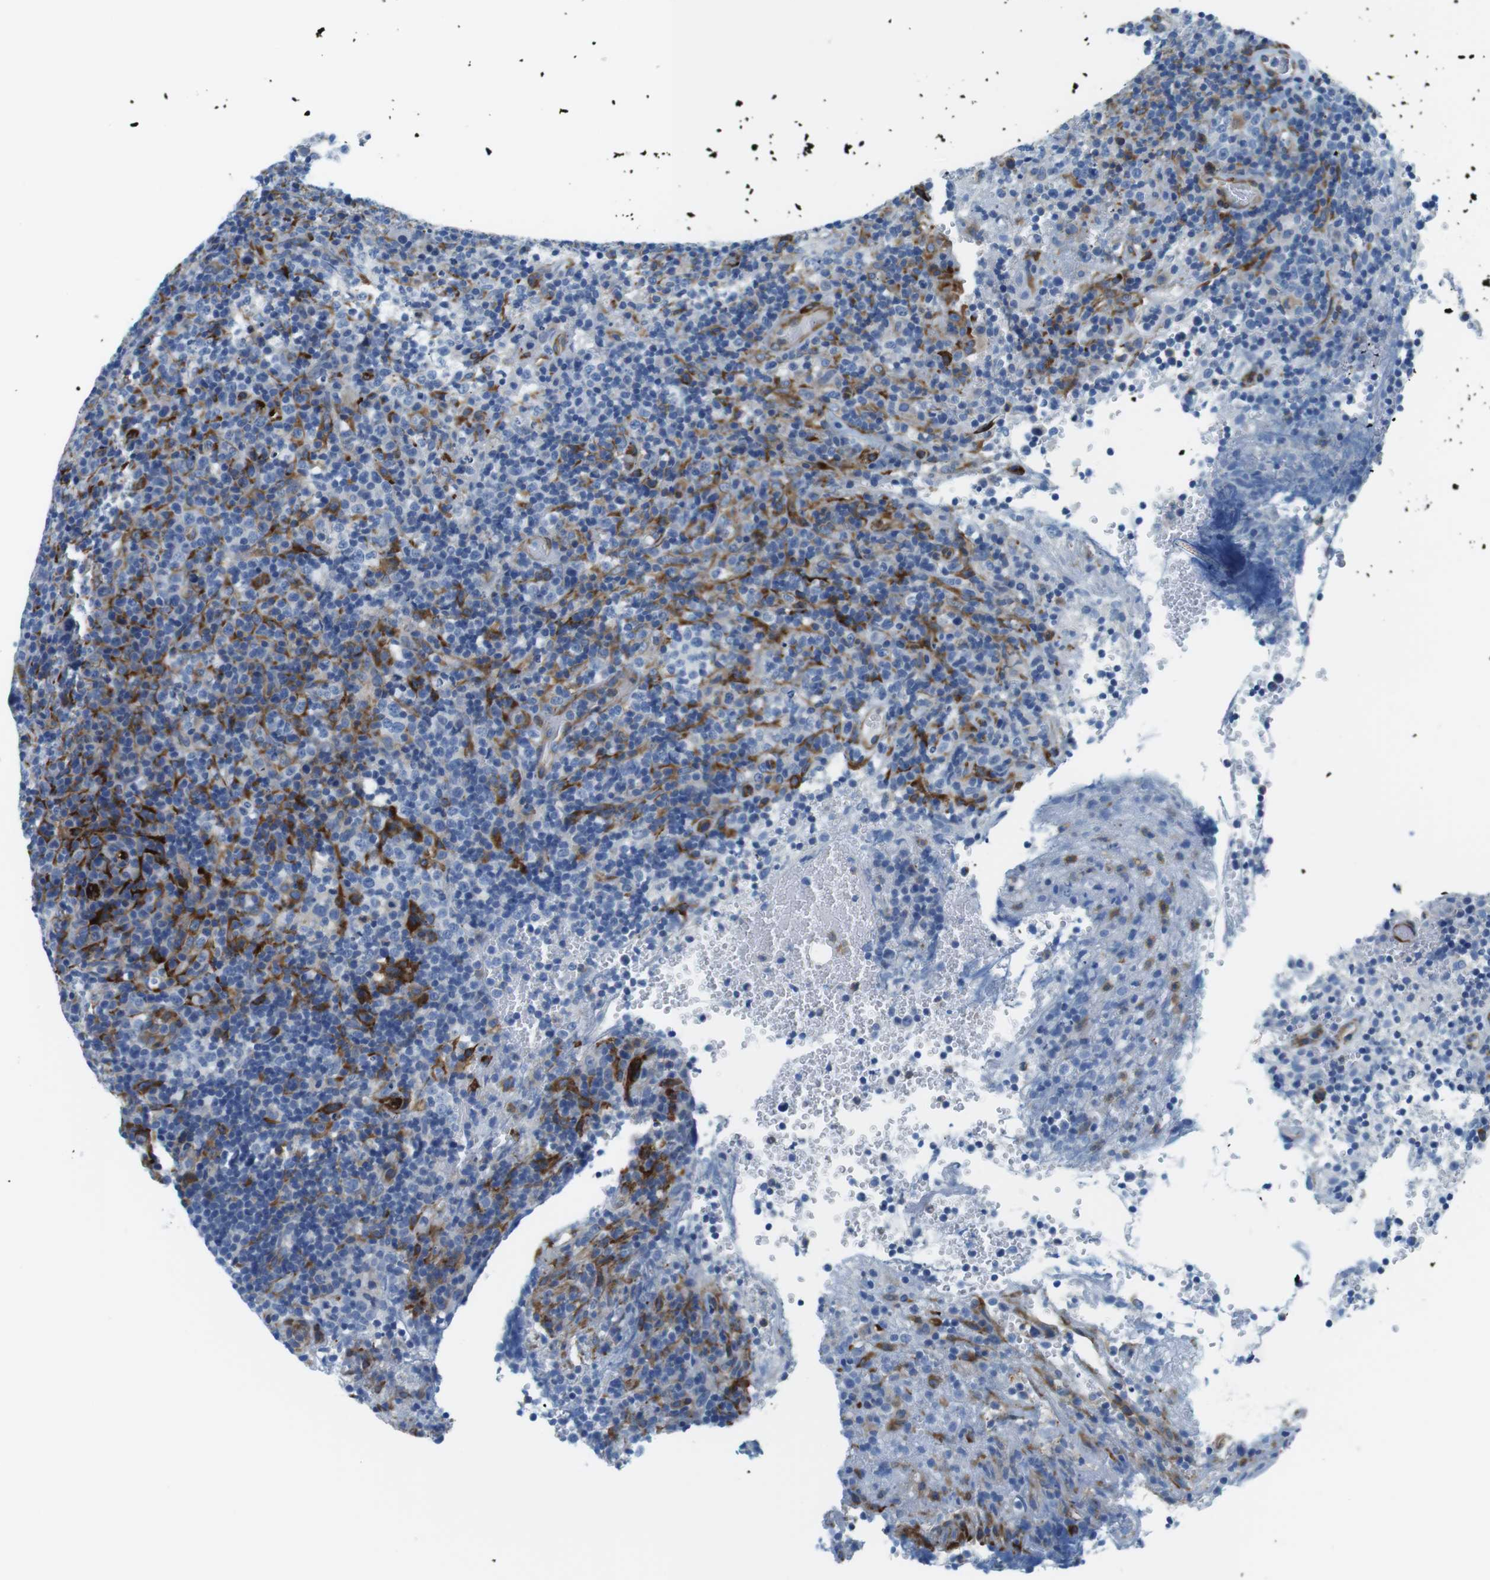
{"staining": {"intensity": "negative", "quantity": "none", "location": "none"}, "tissue": "lymphoma", "cell_type": "Tumor cells", "image_type": "cancer", "snomed": [{"axis": "morphology", "description": "Malignant lymphoma, non-Hodgkin's type, High grade"}, {"axis": "topography", "description": "Lymph node"}], "caption": "This is an immunohistochemistry (IHC) photomicrograph of human high-grade malignant lymphoma, non-Hodgkin's type. There is no positivity in tumor cells.", "gene": "EMP2", "patient": {"sex": "female", "age": 76}}